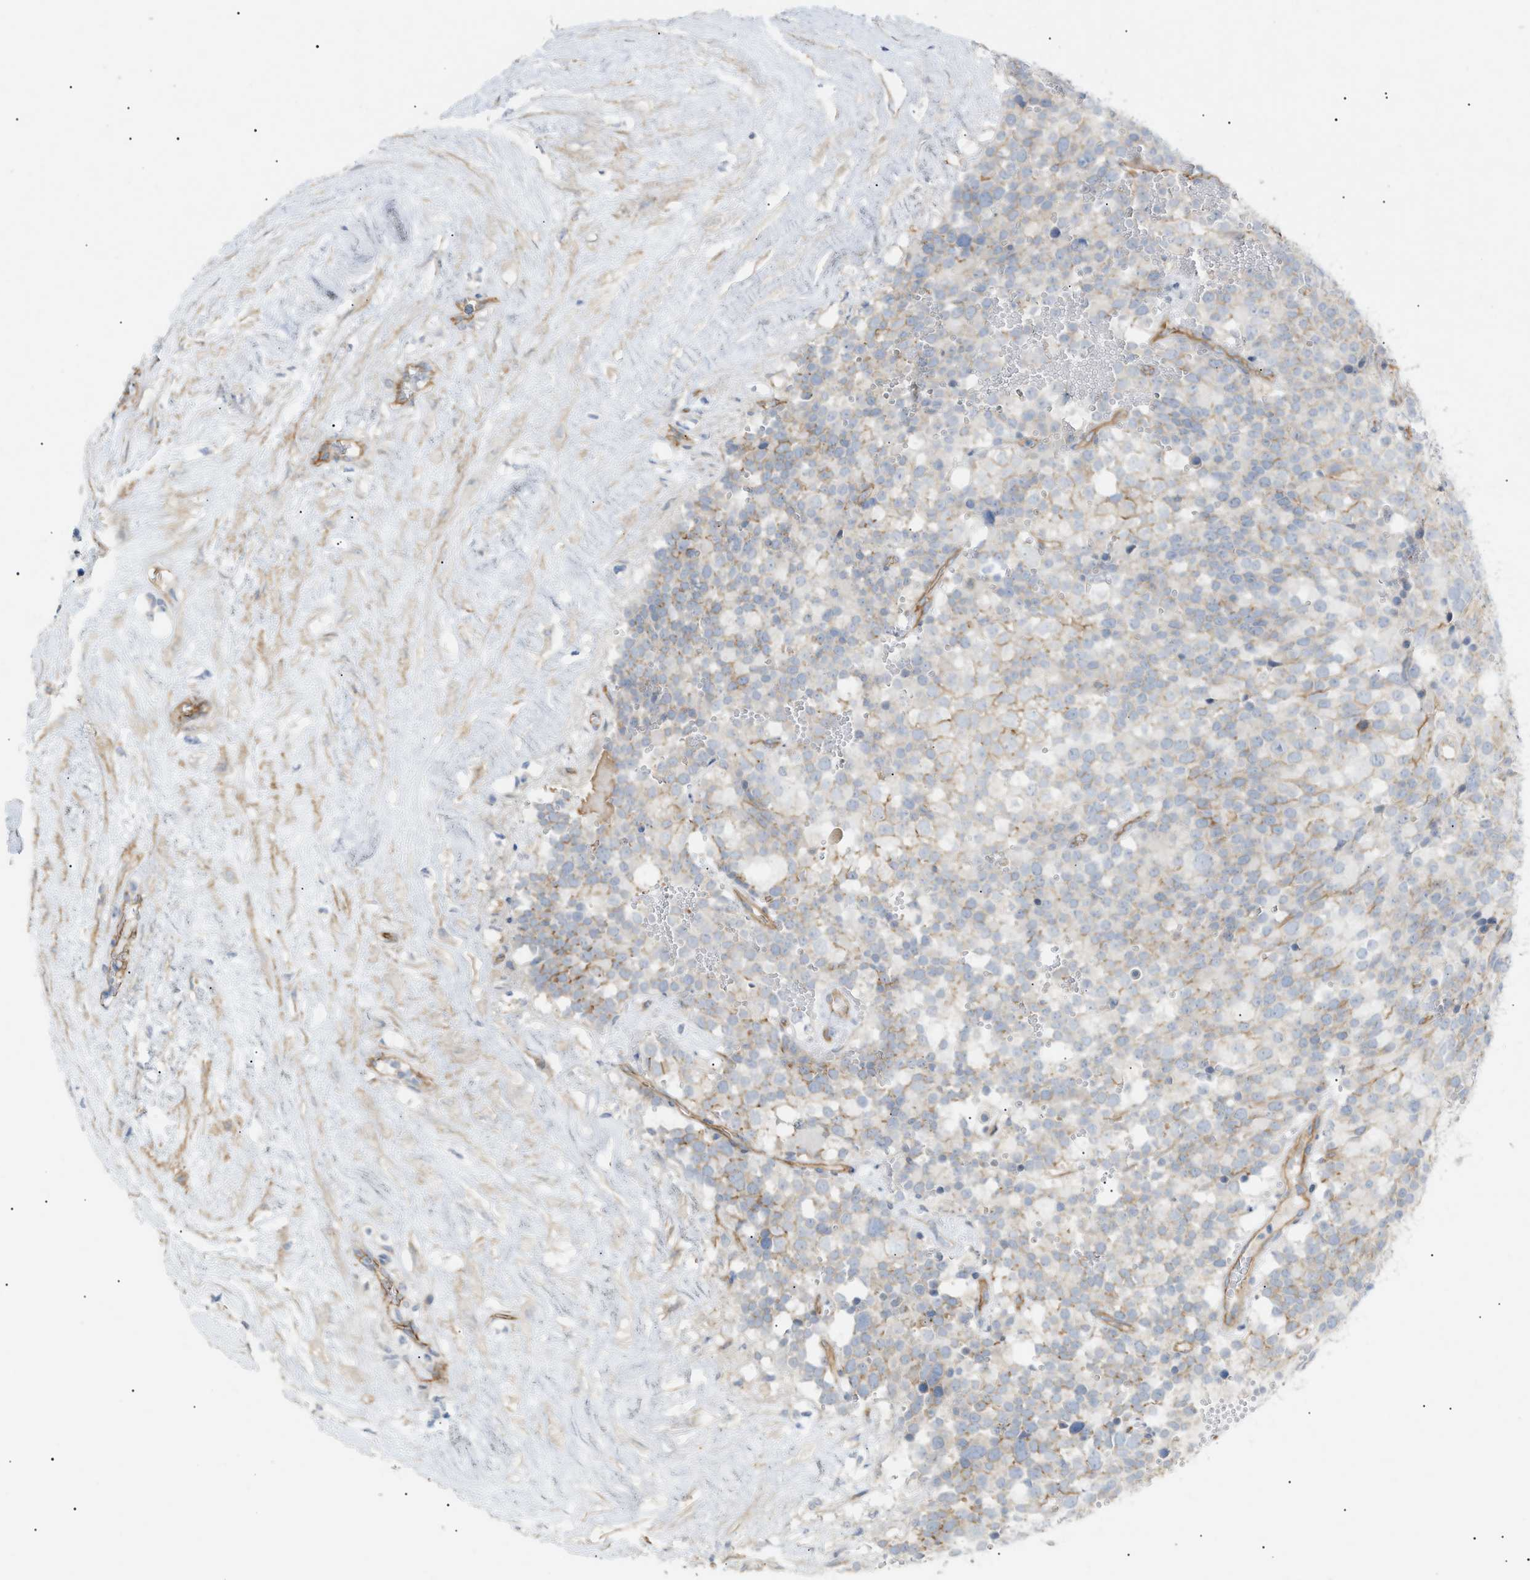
{"staining": {"intensity": "weak", "quantity": "<25%", "location": "cytoplasmic/membranous"}, "tissue": "testis cancer", "cell_type": "Tumor cells", "image_type": "cancer", "snomed": [{"axis": "morphology", "description": "Seminoma, NOS"}, {"axis": "topography", "description": "Testis"}], "caption": "An immunohistochemistry (IHC) image of testis cancer (seminoma) is shown. There is no staining in tumor cells of testis cancer (seminoma).", "gene": "ZFHX2", "patient": {"sex": "male", "age": 71}}